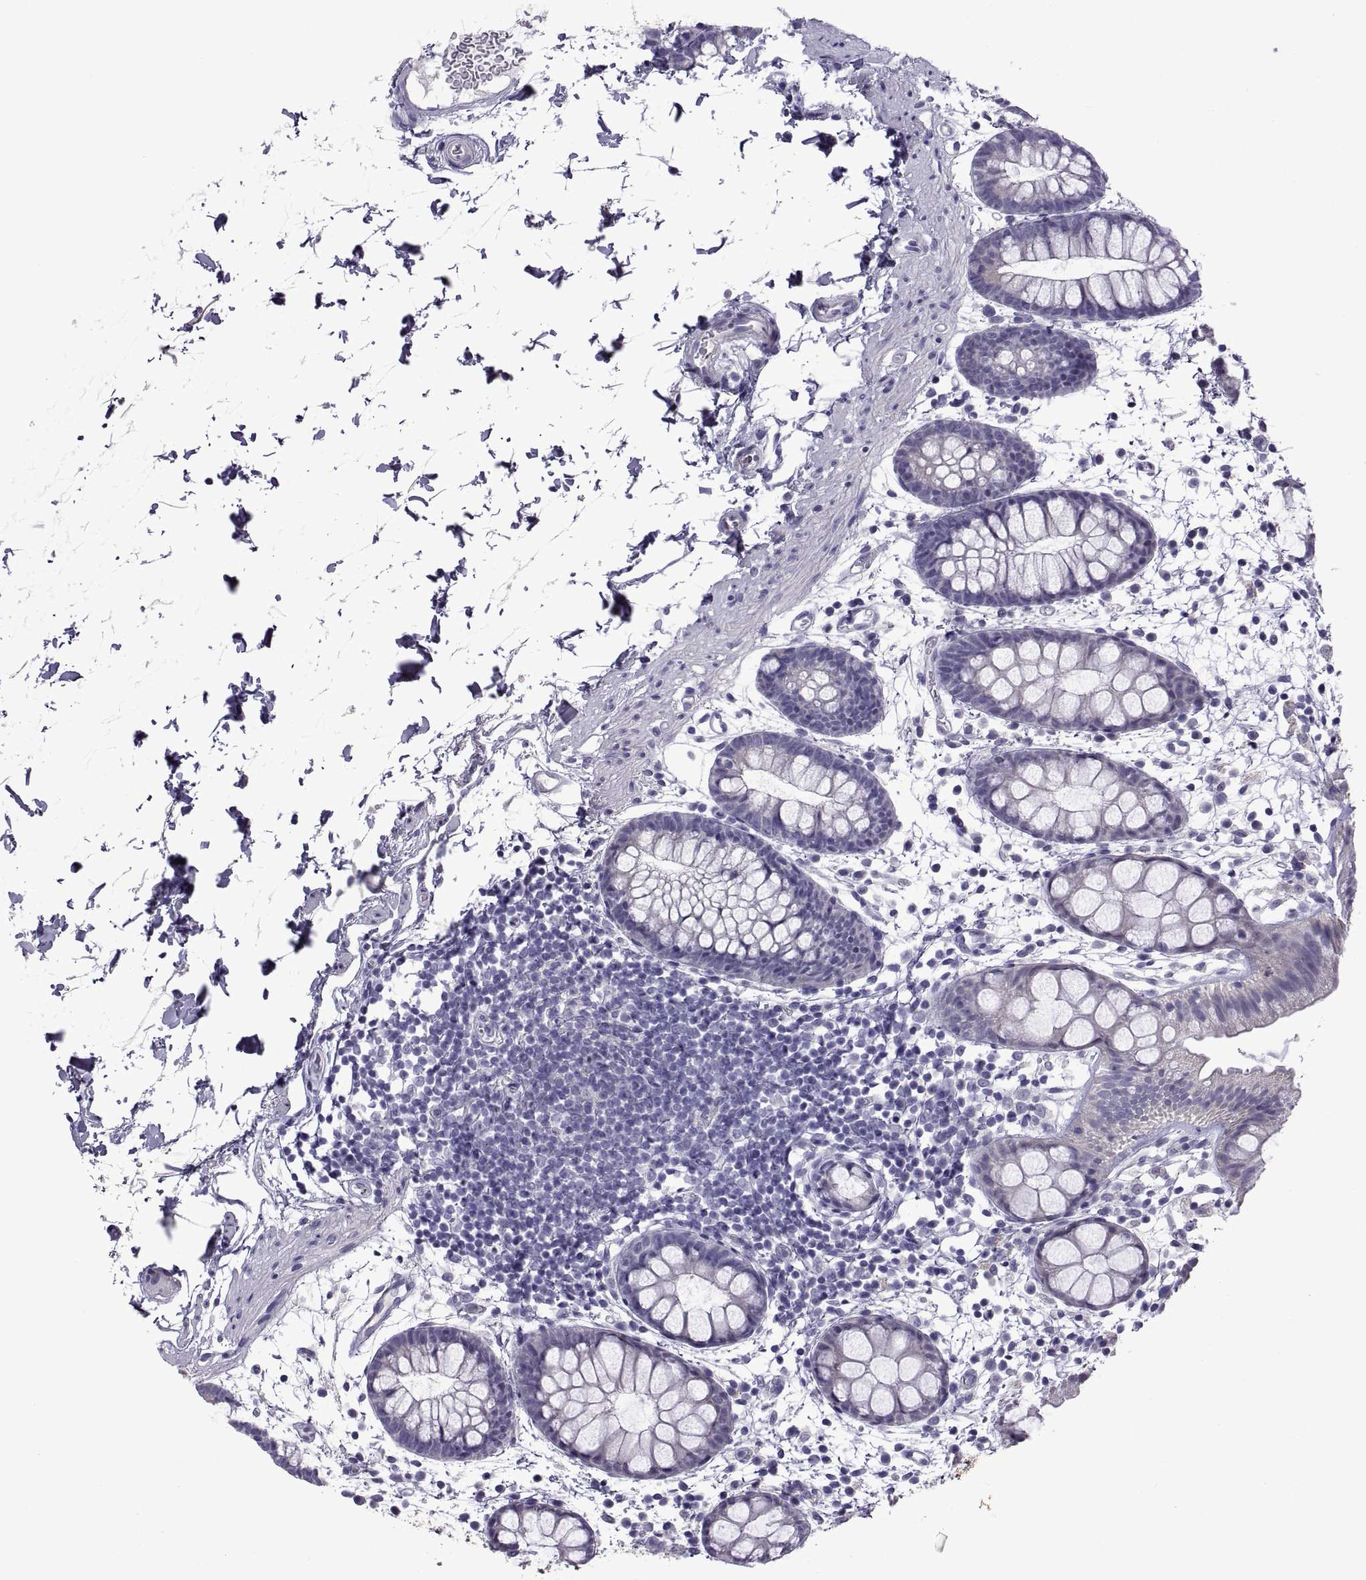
{"staining": {"intensity": "negative", "quantity": "none", "location": "none"}, "tissue": "rectum", "cell_type": "Glandular cells", "image_type": "normal", "snomed": [{"axis": "morphology", "description": "Normal tissue, NOS"}, {"axis": "topography", "description": "Rectum"}], "caption": "Immunohistochemistry (IHC) micrograph of benign human rectum stained for a protein (brown), which demonstrates no expression in glandular cells.", "gene": "SPDYE10", "patient": {"sex": "male", "age": 57}}